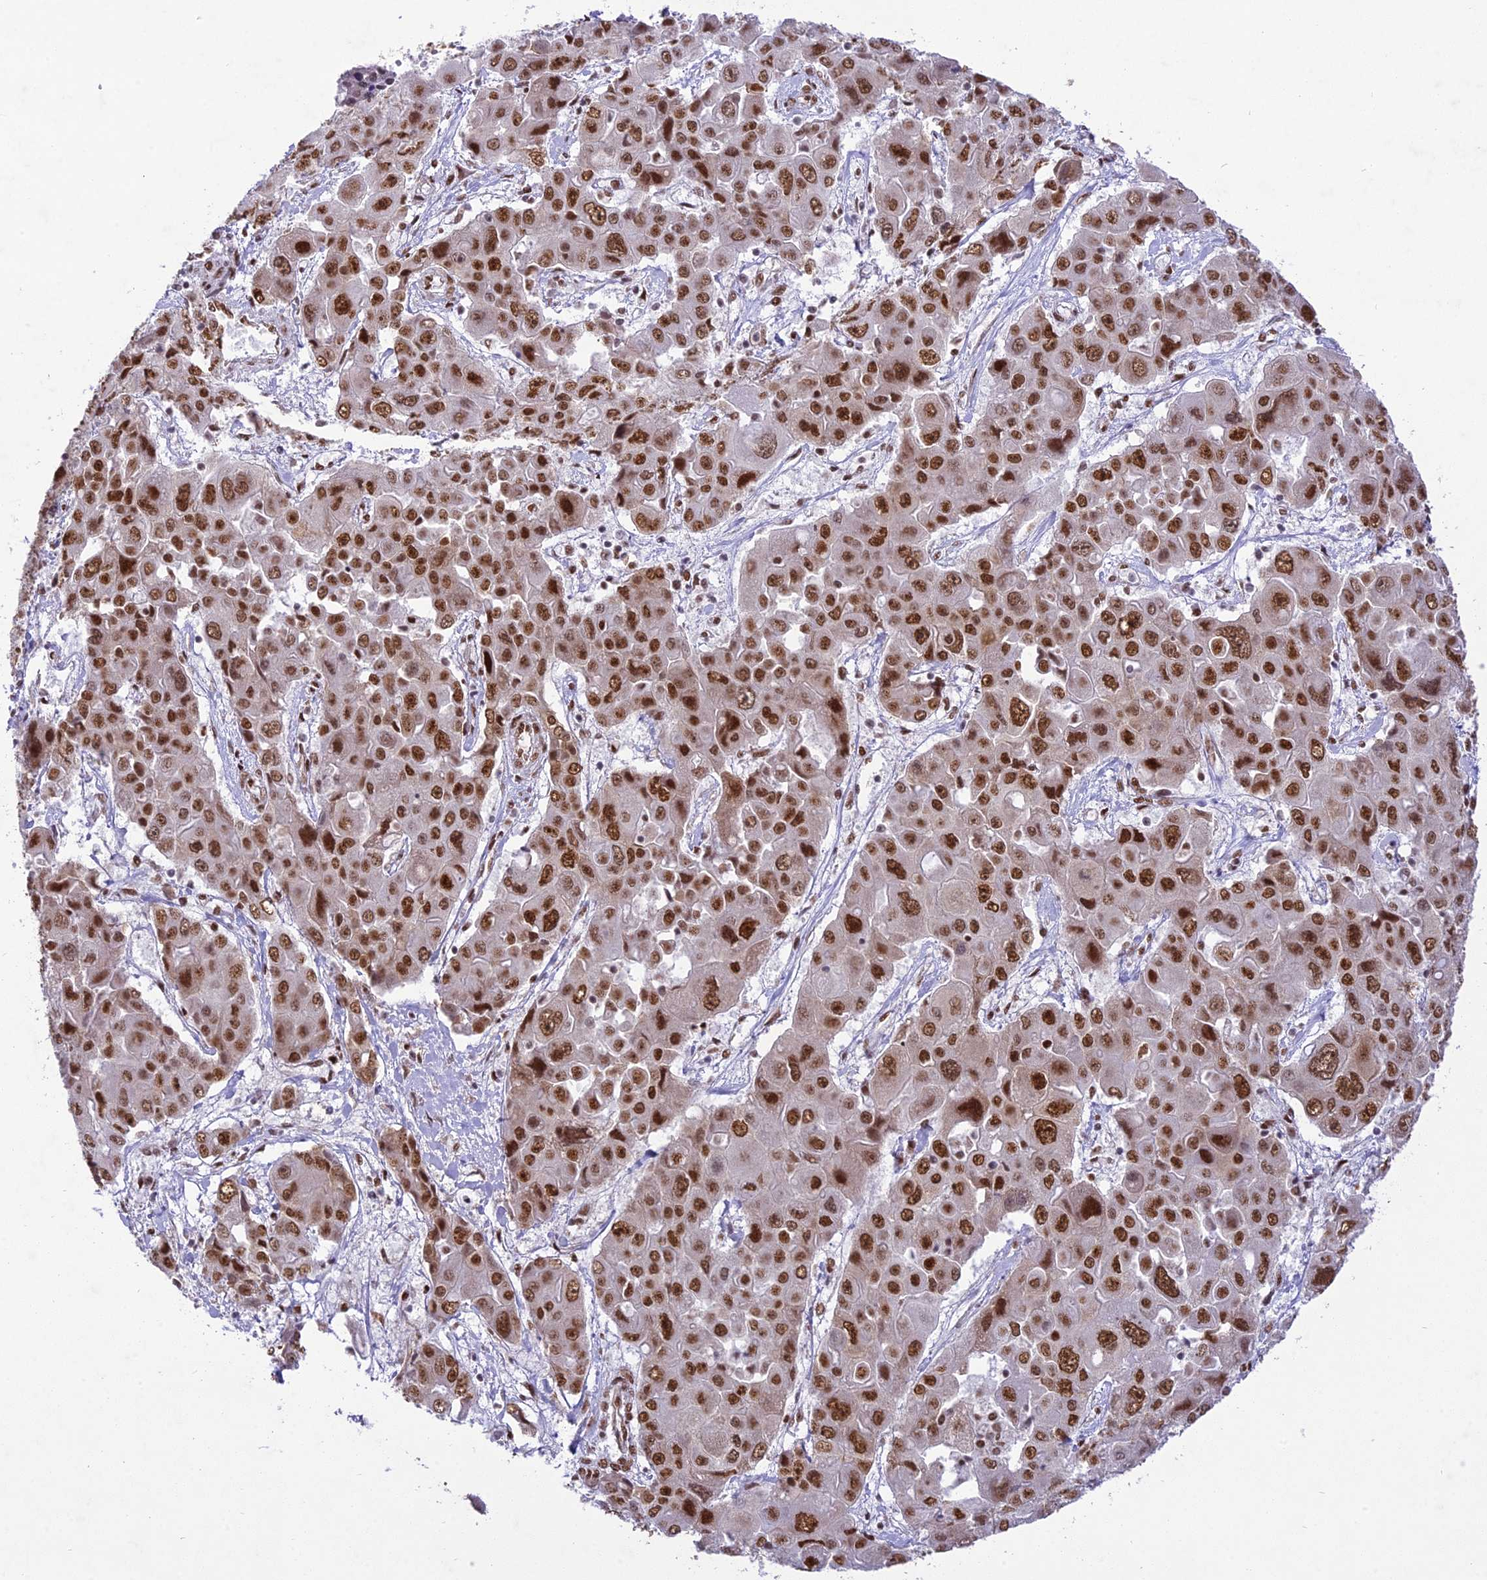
{"staining": {"intensity": "moderate", "quantity": ">75%", "location": "nuclear"}, "tissue": "liver cancer", "cell_type": "Tumor cells", "image_type": "cancer", "snomed": [{"axis": "morphology", "description": "Cholangiocarcinoma"}, {"axis": "topography", "description": "Liver"}], "caption": "Brown immunohistochemical staining in human liver cancer shows moderate nuclear expression in approximately >75% of tumor cells. (Stains: DAB in brown, nuclei in blue, Microscopy: brightfield microscopy at high magnification).", "gene": "DDX1", "patient": {"sex": "male", "age": 67}}